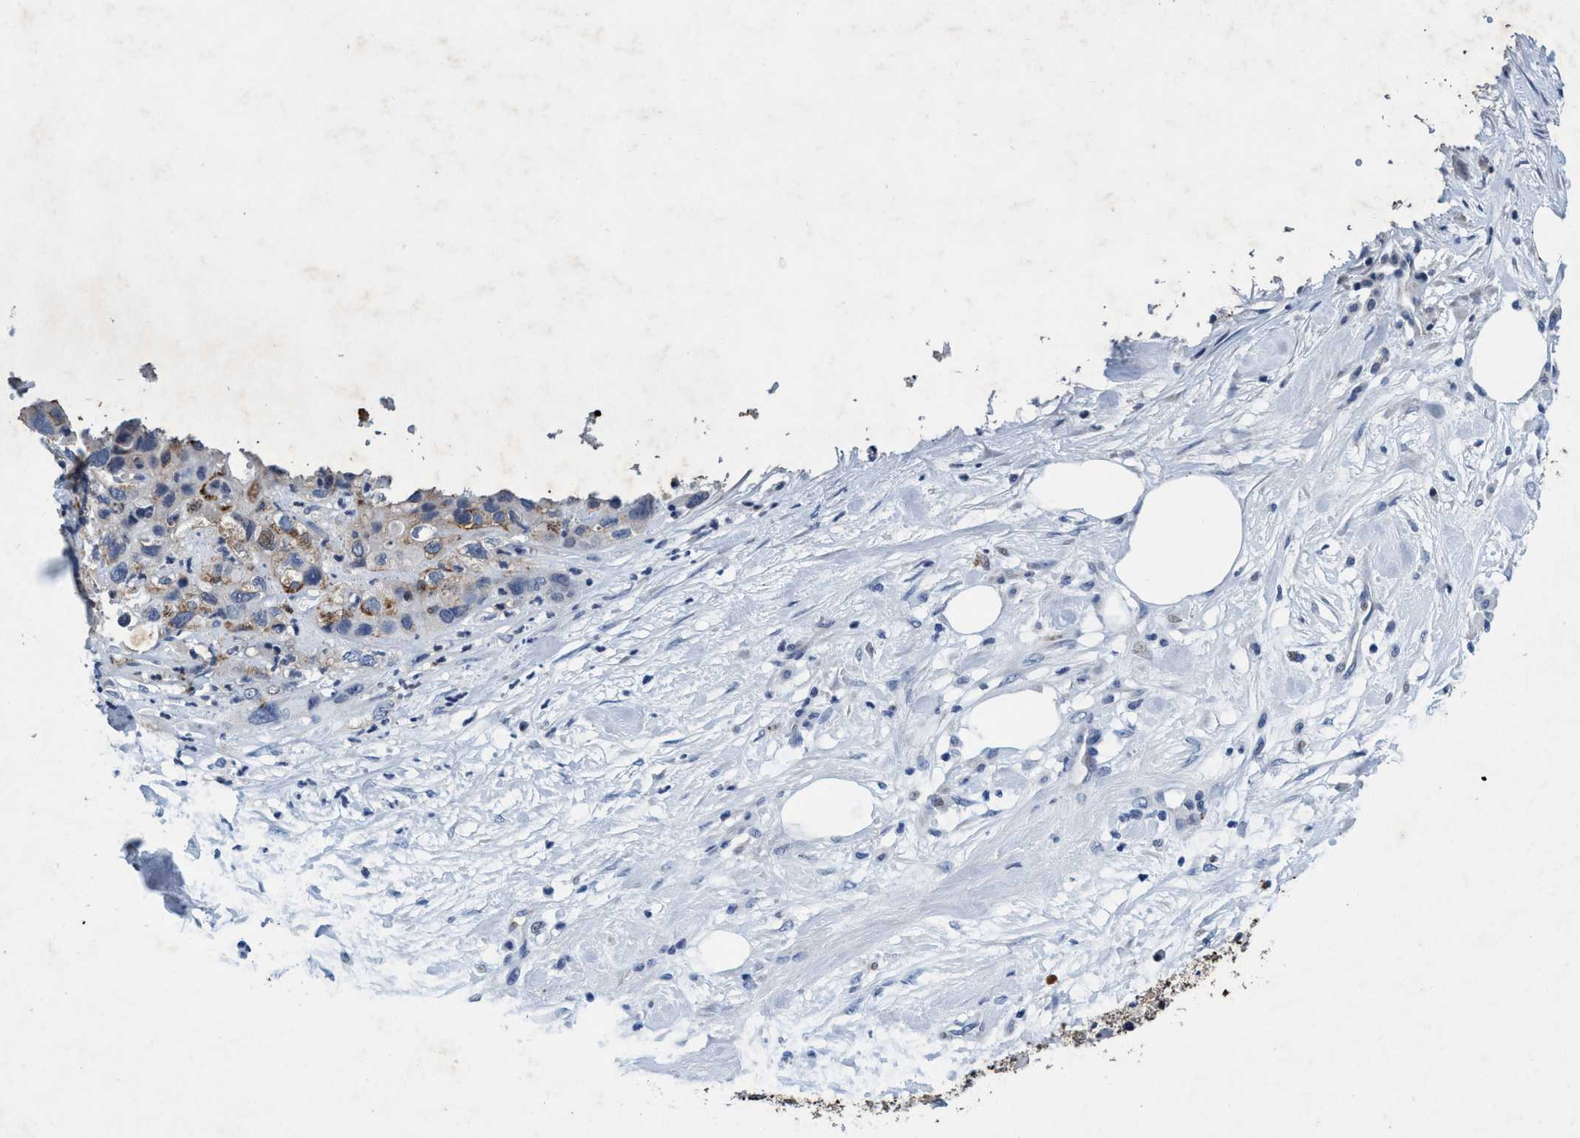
{"staining": {"intensity": "weak", "quantity": "<25%", "location": "cytoplasmic/membranous"}, "tissue": "pancreatic cancer", "cell_type": "Tumor cells", "image_type": "cancer", "snomed": [{"axis": "morphology", "description": "Adenocarcinoma, NOS"}, {"axis": "topography", "description": "Pancreas"}], "caption": "Immunohistochemical staining of pancreatic cancer reveals no significant expression in tumor cells.", "gene": "GRB14", "patient": {"sex": "female", "age": 71}}